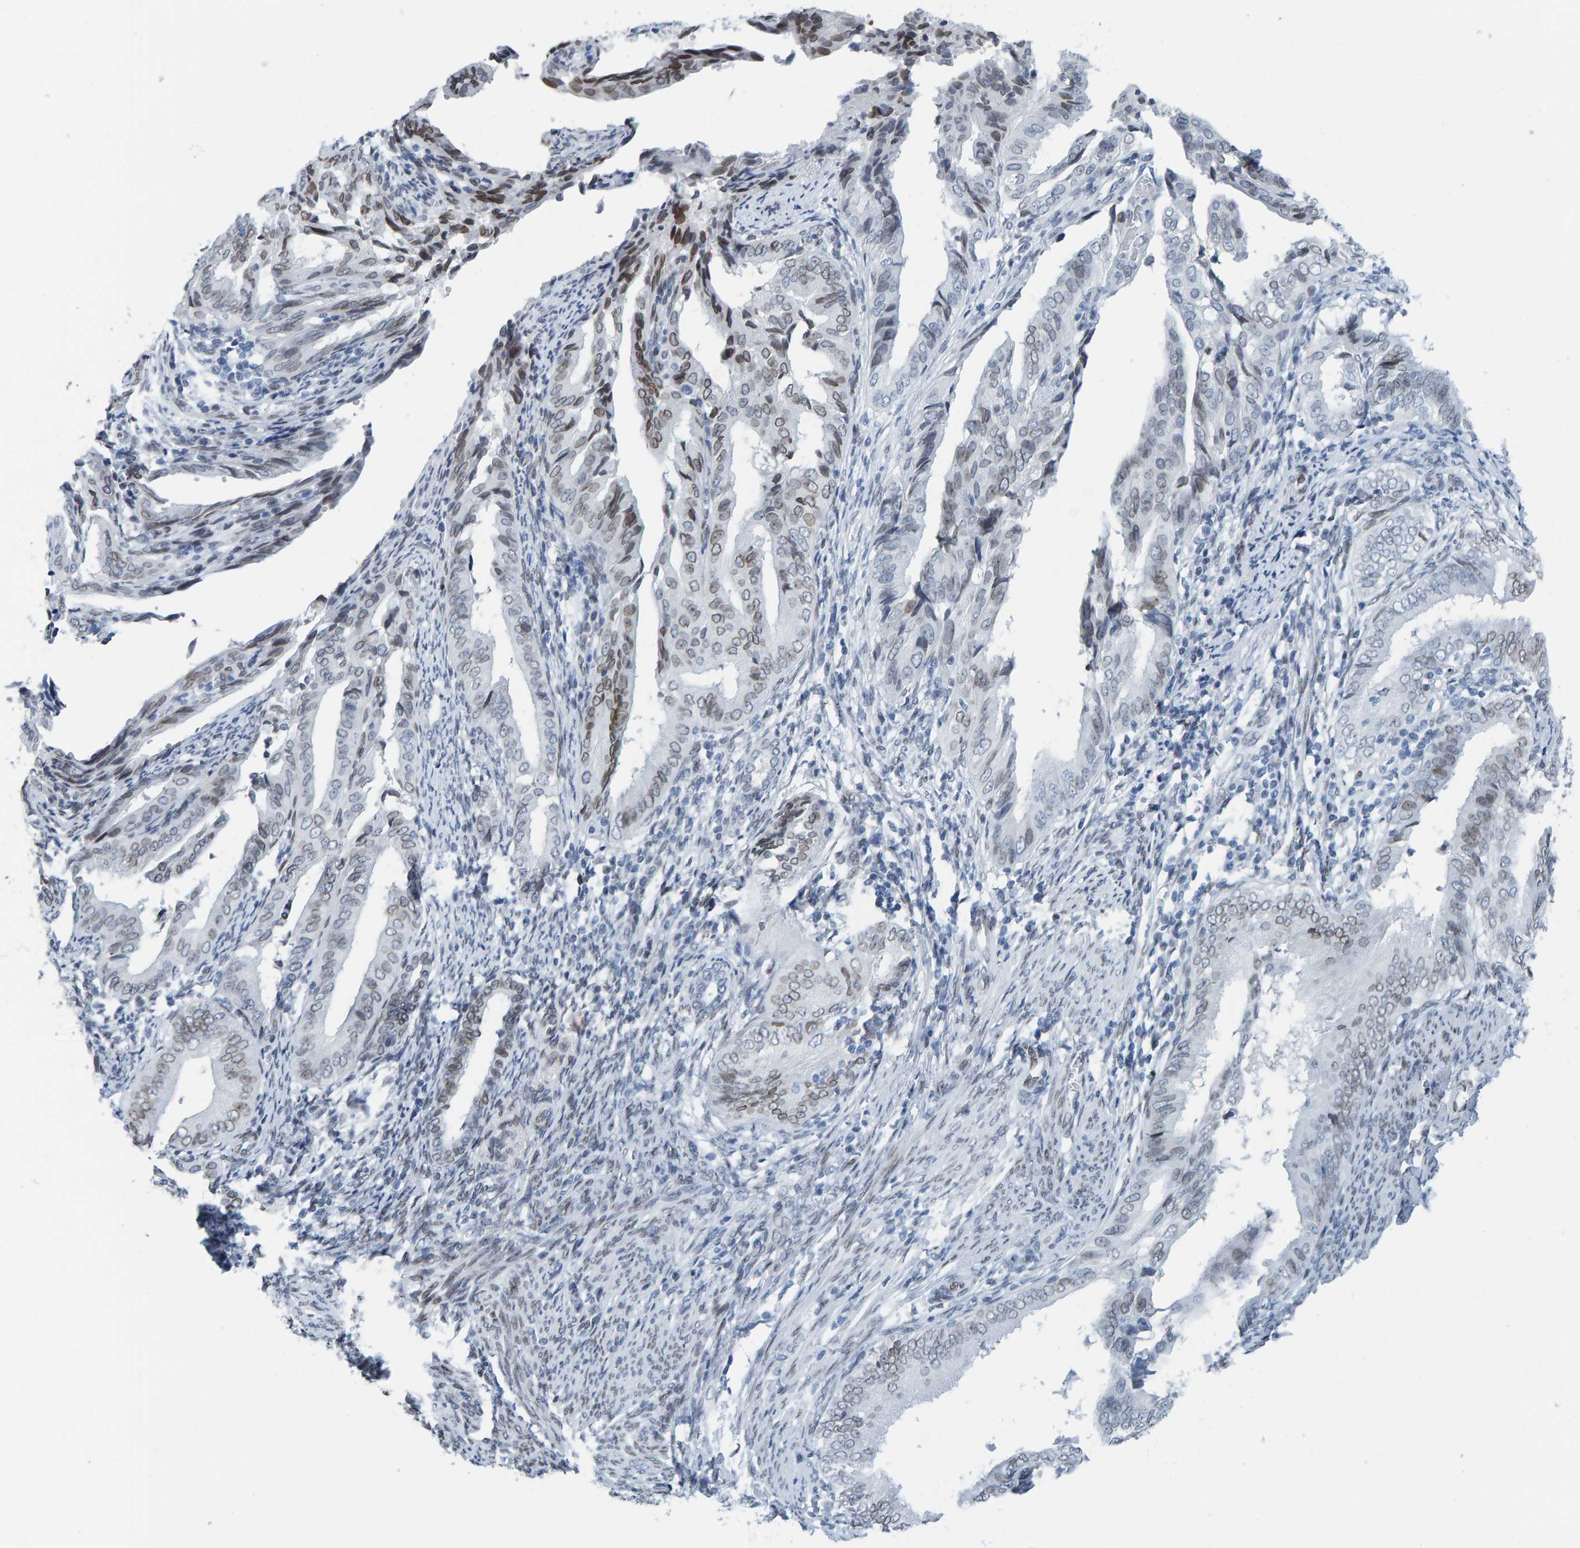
{"staining": {"intensity": "weak", "quantity": ">75%", "location": "cytoplasmic/membranous,nuclear"}, "tissue": "endometrial cancer", "cell_type": "Tumor cells", "image_type": "cancer", "snomed": [{"axis": "morphology", "description": "Adenocarcinoma, NOS"}, {"axis": "topography", "description": "Endometrium"}], "caption": "Weak cytoplasmic/membranous and nuclear positivity for a protein is present in about >75% of tumor cells of adenocarcinoma (endometrial) using IHC.", "gene": "LMNB2", "patient": {"sex": "female", "age": 58}}